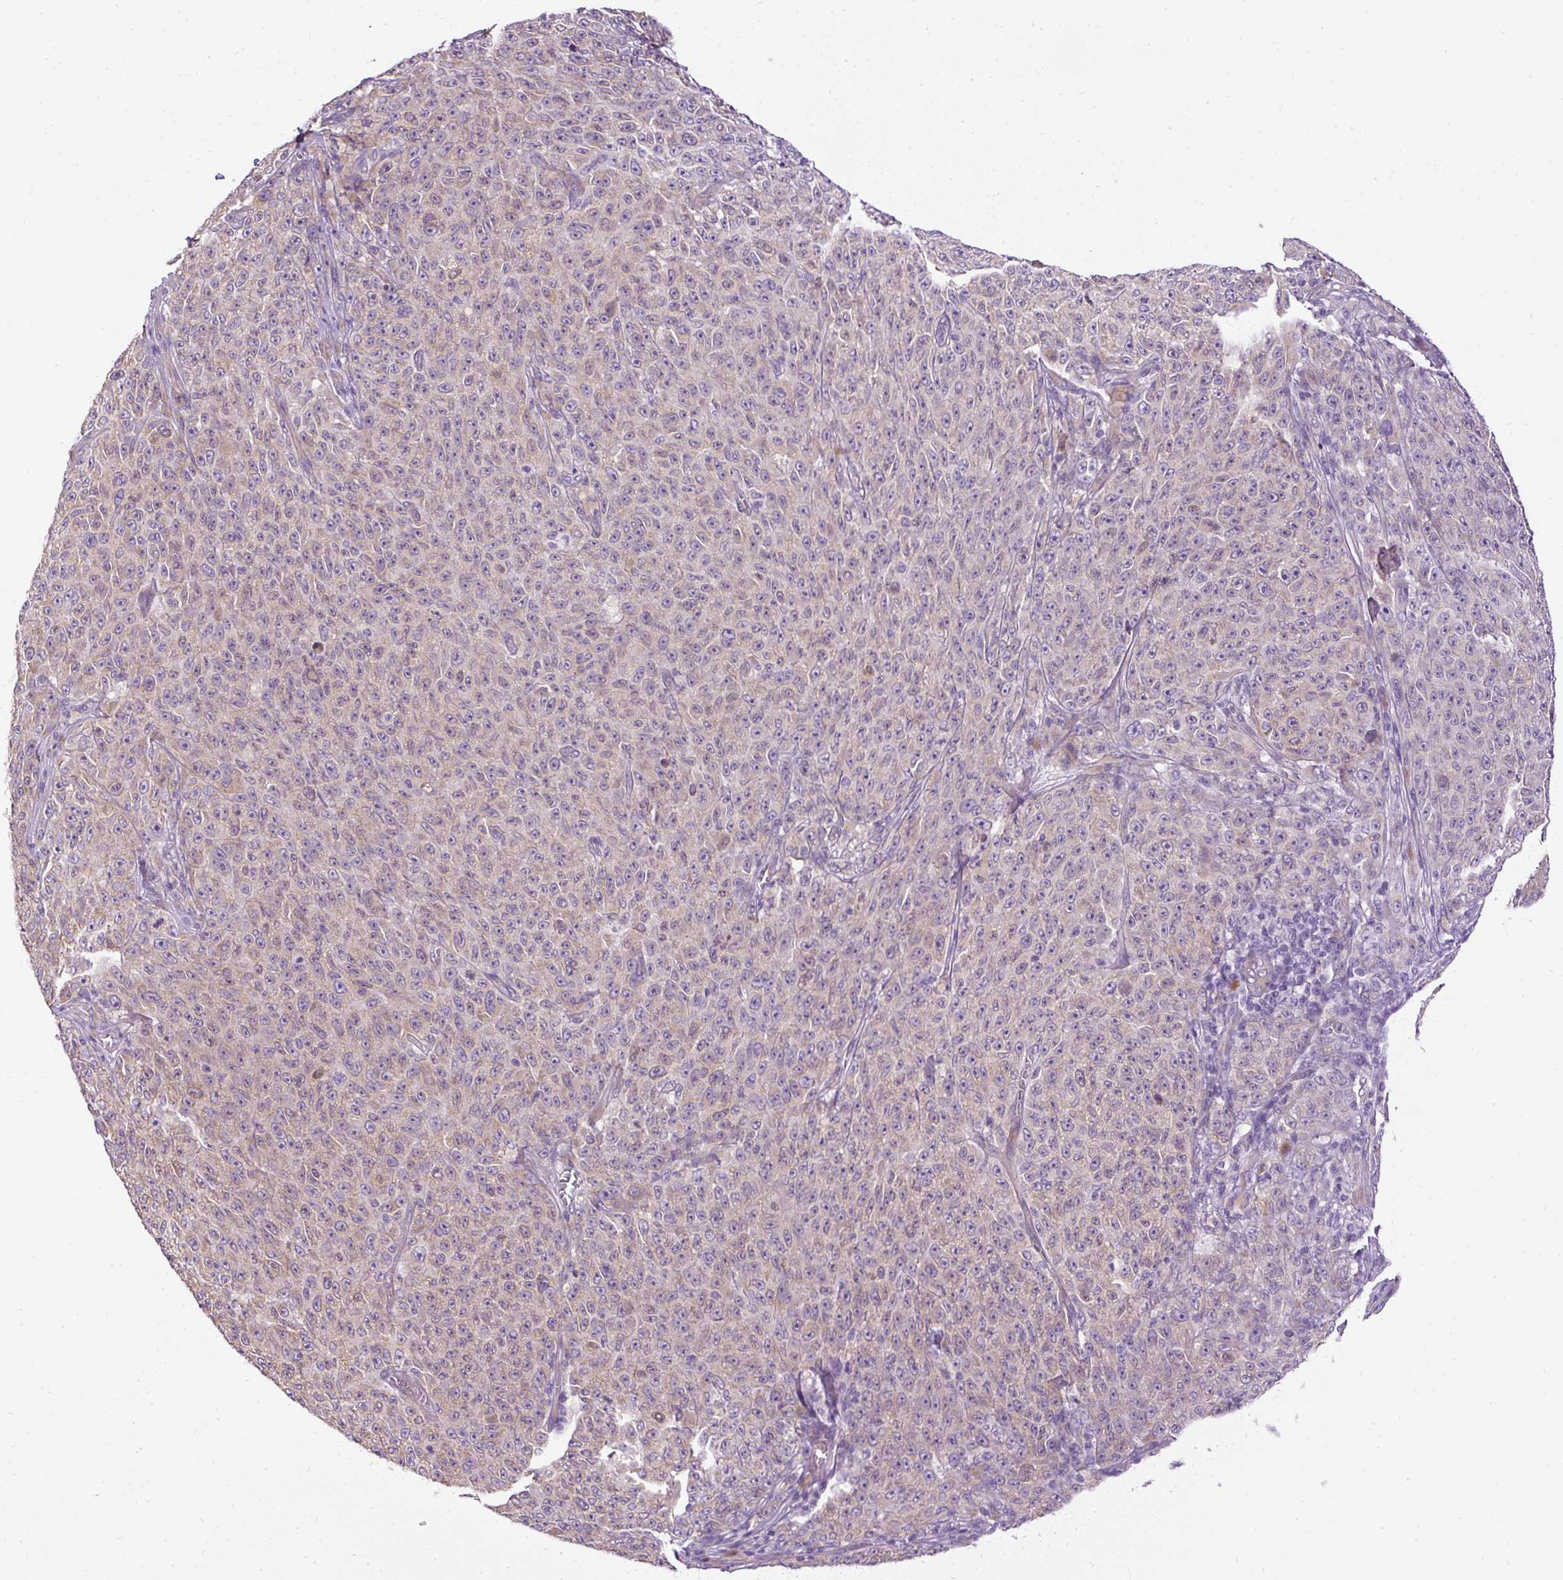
{"staining": {"intensity": "weak", "quantity": "<25%", "location": "cytoplasmic/membranous"}, "tissue": "melanoma", "cell_type": "Tumor cells", "image_type": "cancer", "snomed": [{"axis": "morphology", "description": "Malignant melanoma, NOS"}, {"axis": "topography", "description": "Skin"}], "caption": "Tumor cells are negative for protein expression in human malignant melanoma.", "gene": "FAM149A", "patient": {"sex": "female", "age": 82}}